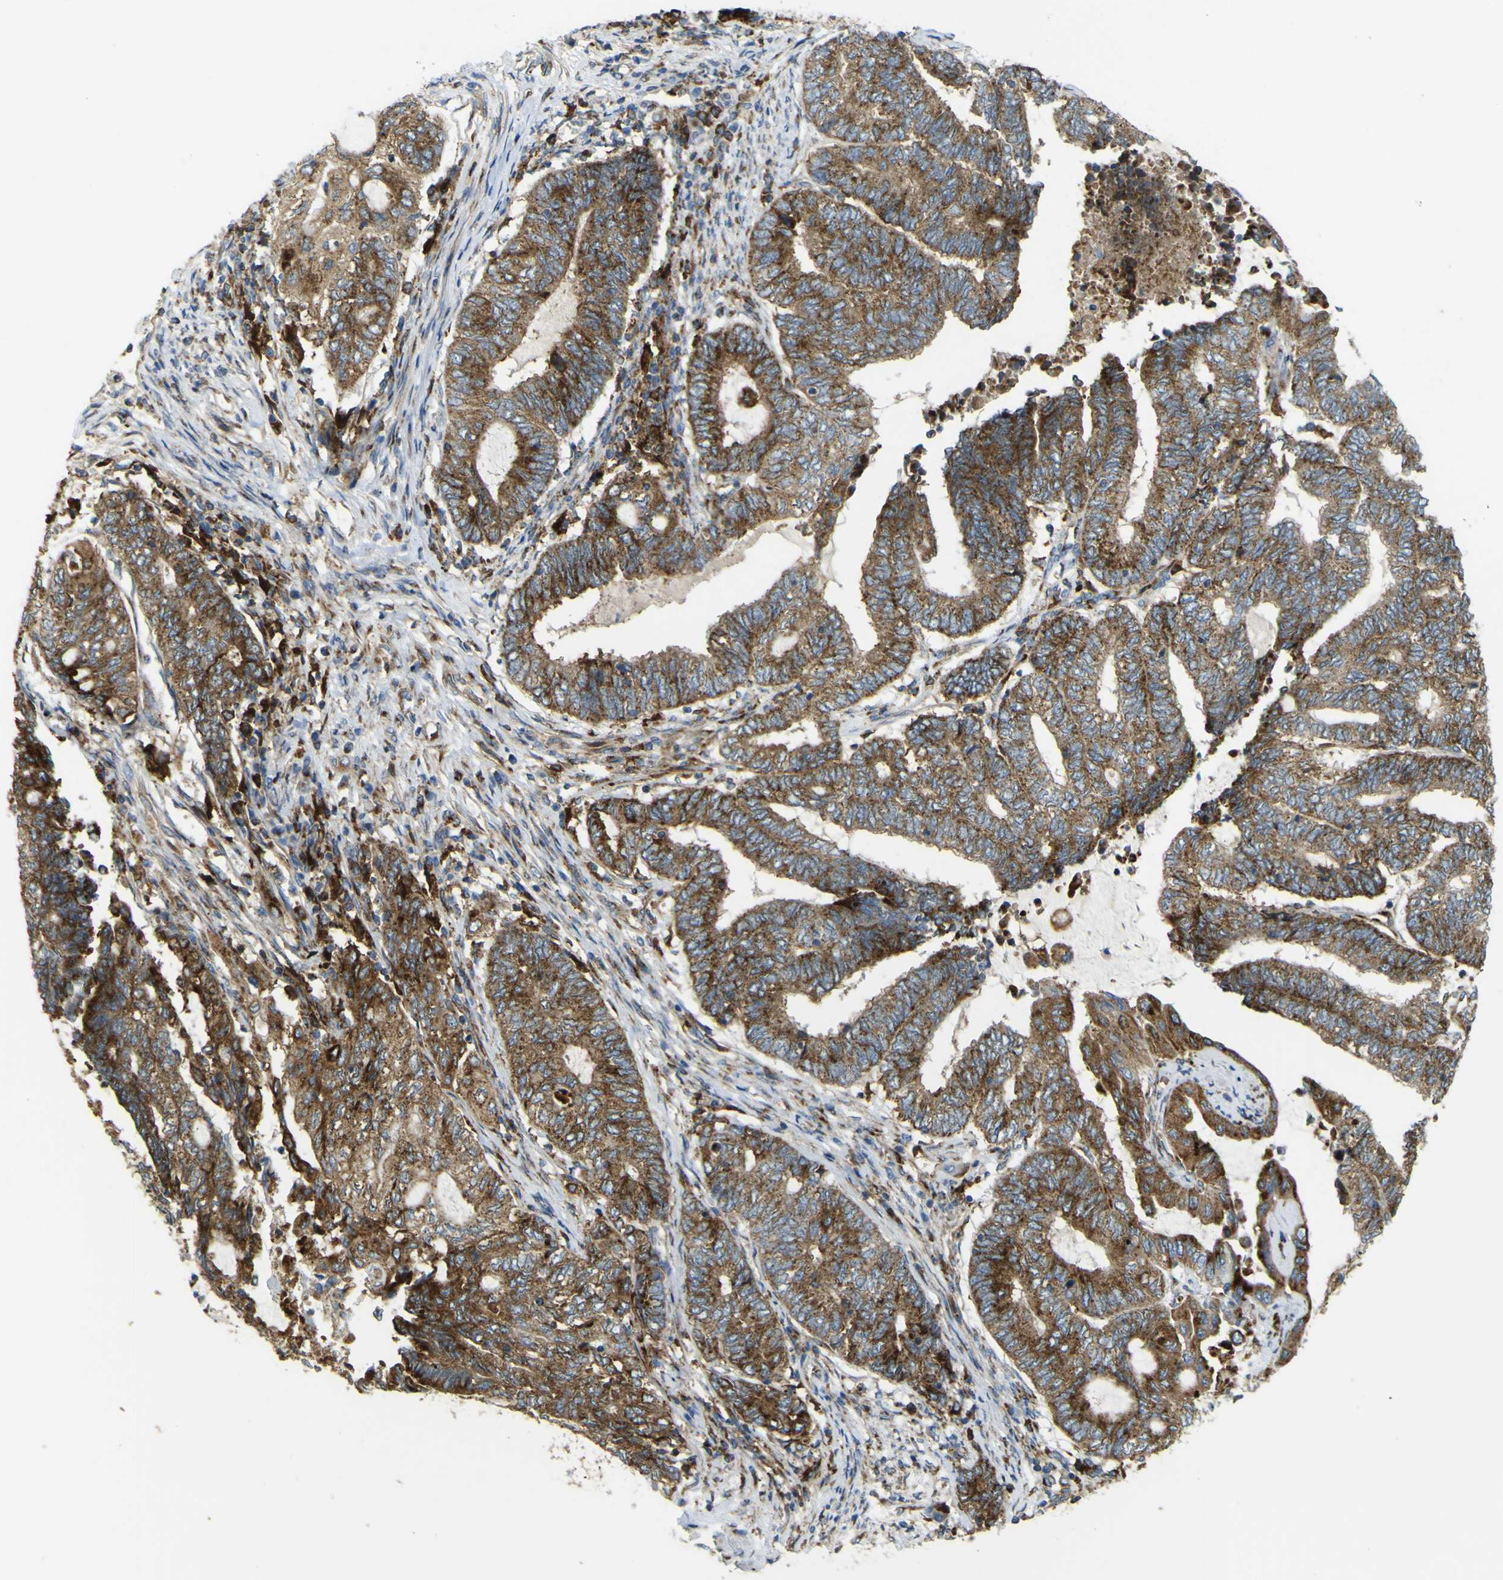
{"staining": {"intensity": "moderate", "quantity": ">75%", "location": "cytoplasmic/membranous"}, "tissue": "endometrial cancer", "cell_type": "Tumor cells", "image_type": "cancer", "snomed": [{"axis": "morphology", "description": "Adenocarcinoma, NOS"}, {"axis": "topography", "description": "Uterus"}, {"axis": "topography", "description": "Endometrium"}], "caption": "The histopathology image reveals immunohistochemical staining of endometrial adenocarcinoma. There is moderate cytoplasmic/membranous staining is seen in approximately >75% of tumor cells. (brown staining indicates protein expression, while blue staining denotes nuclei).", "gene": "IGF2R", "patient": {"sex": "female", "age": 70}}